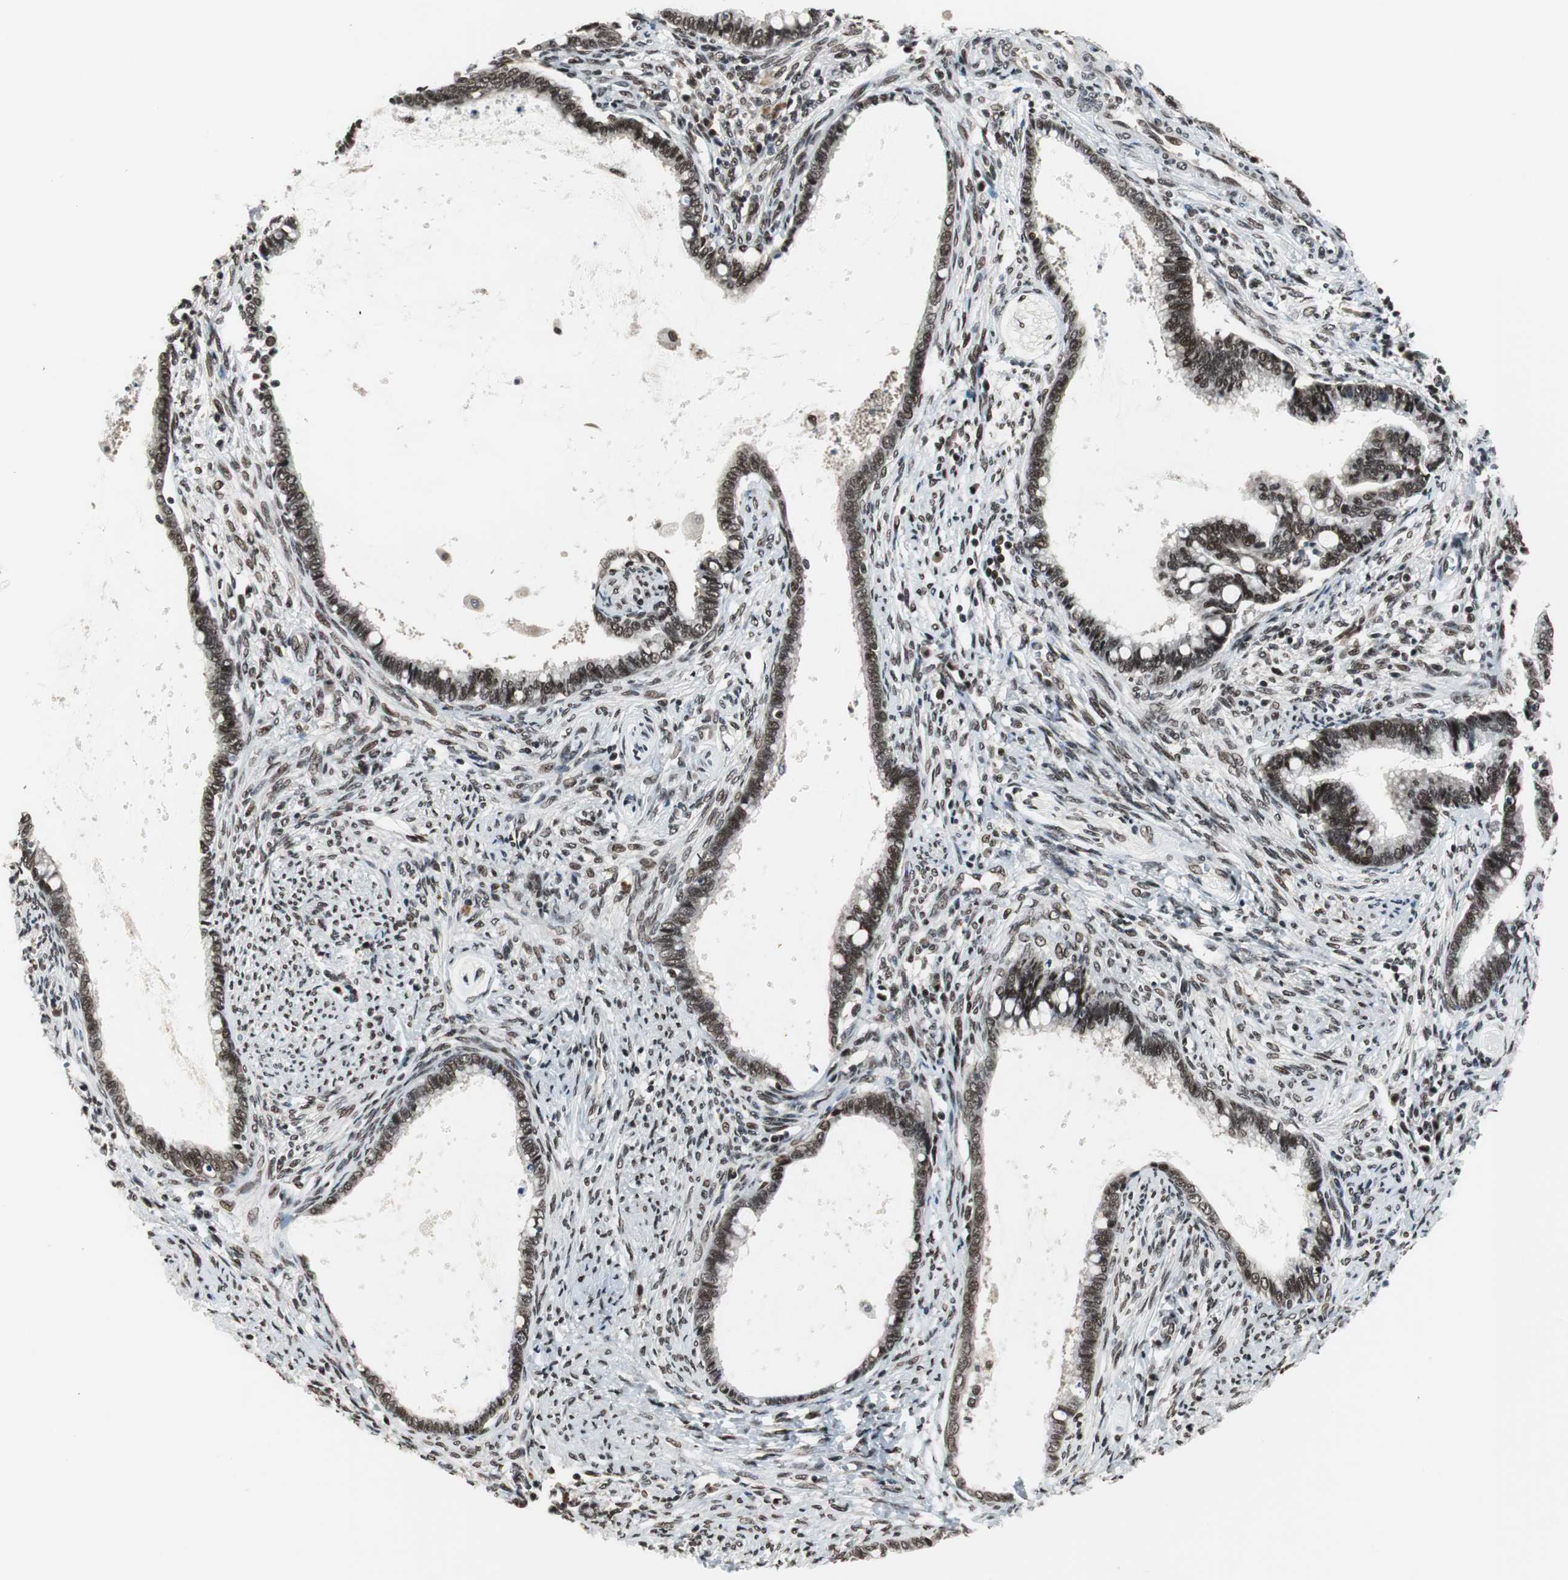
{"staining": {"intensity": "strong", "quantity": ">75%", "location": "nuclear"}, "tissue": "cervical cancer", "cell_type": "Tumor cells", "image_type": "cancer", "snomed": [{"axis": "morphology", "description": "Adenocarcinoma, NOS"}, {"axis": "topography", "description": "Cervix"}], "caption": "This is a histology image of IHC staining of cervical cancer (adenocarcinoma), which shows strong positivity in the nuclear of tumor cells.", "gene": "CDK9", "patient": {"sex": "female", "age": 44}}